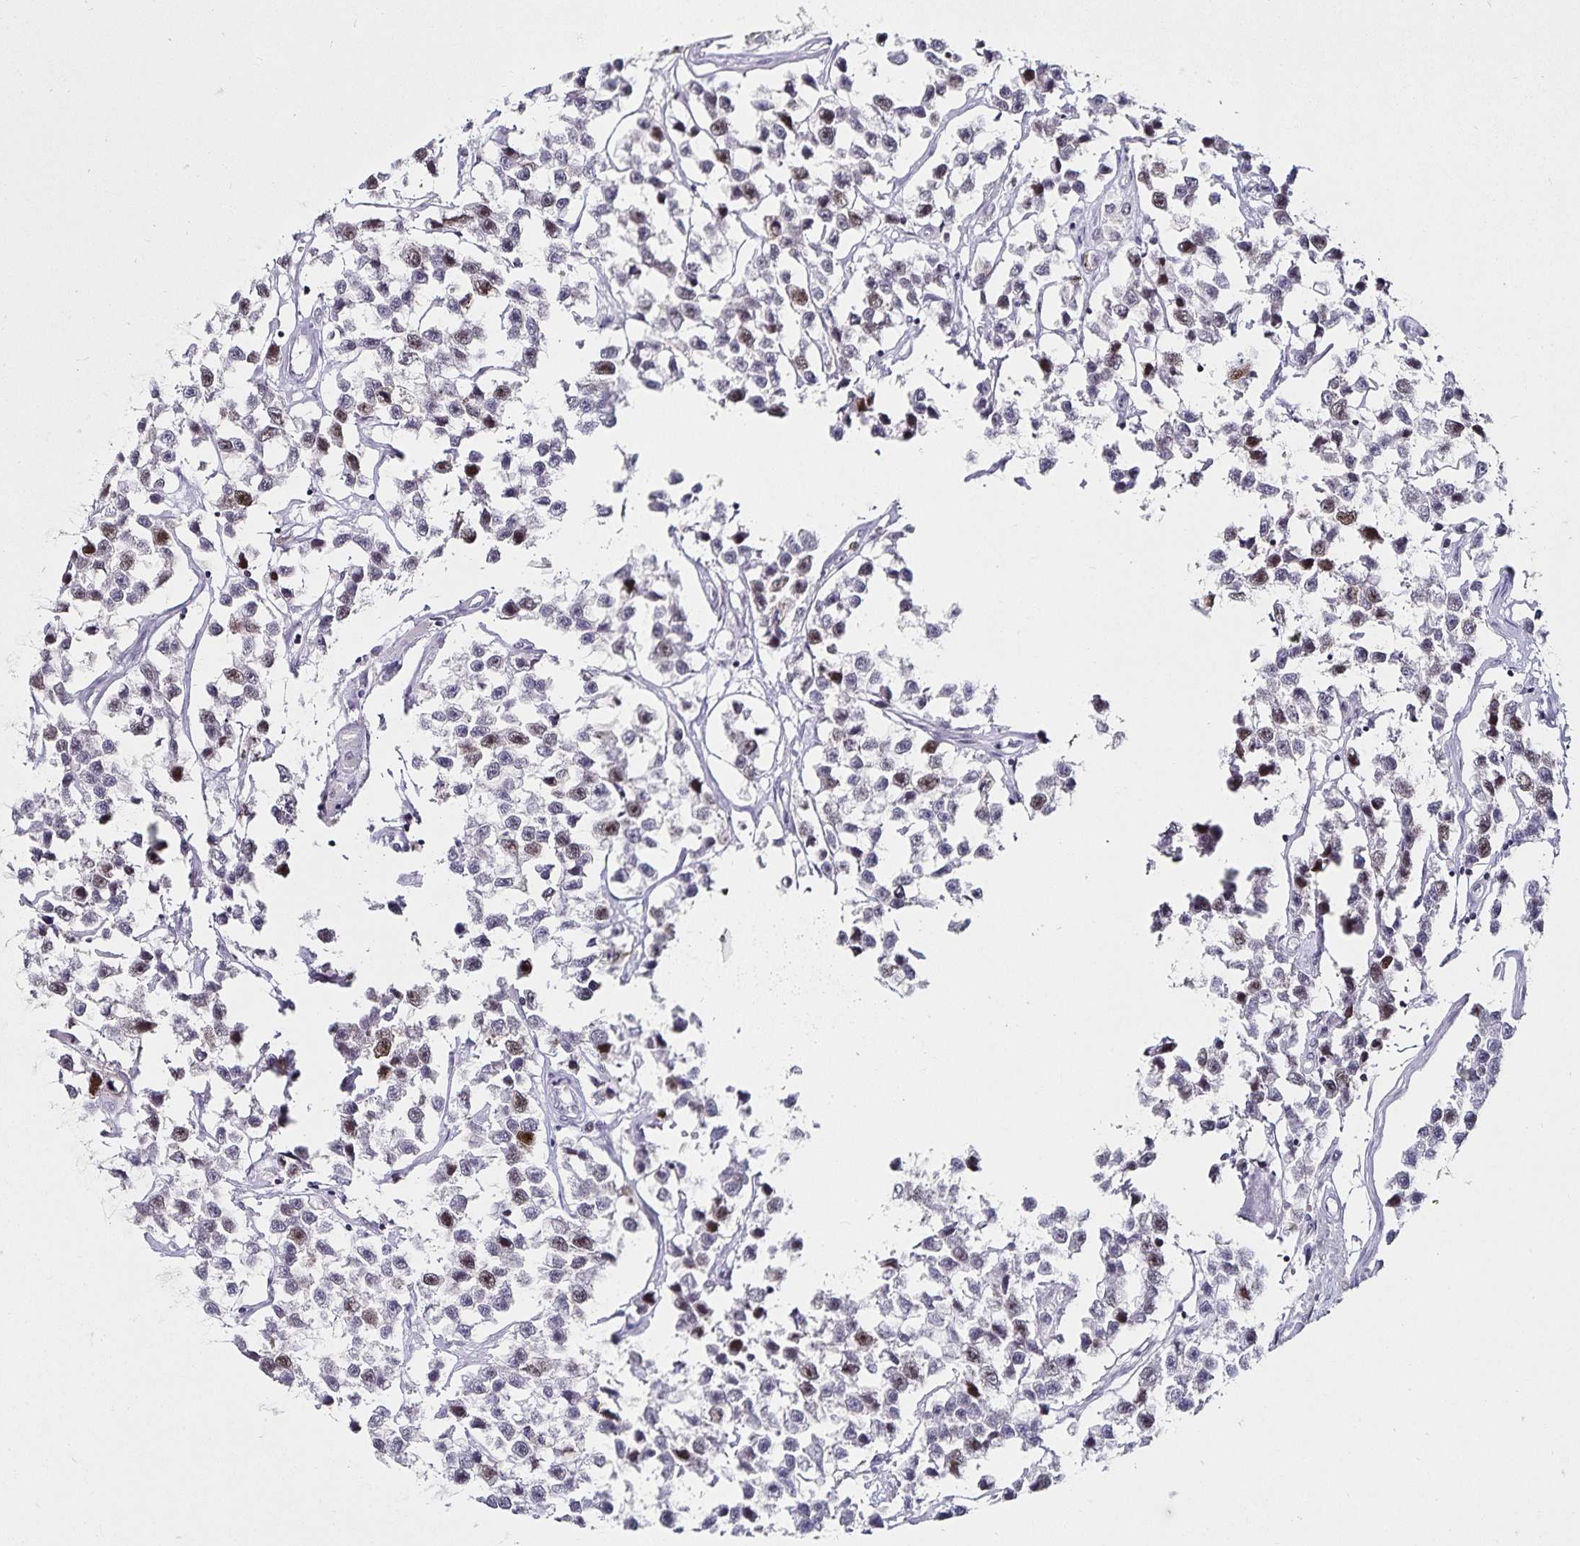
{"staining": {"intensity": "moderate", "quantity": "<25%", "location": "nuclear"}, "tissue": "testis cancer", "cell_type": "Tumor cells", "image_type": "cancer", "snomed": [{"axis": "morphology", "description": "Seminoma, NOS"}, {"axis": "topography", "description": "Testis"}], "caption": "DAB (3,3'-diaminobenzidine) immunohistochemical staining of testis cancer shows moderate nuclear protein positivity in about <25% of tumor cells.", "gene": "ANLN", "patient": {"sex": "male", "age": 26}}